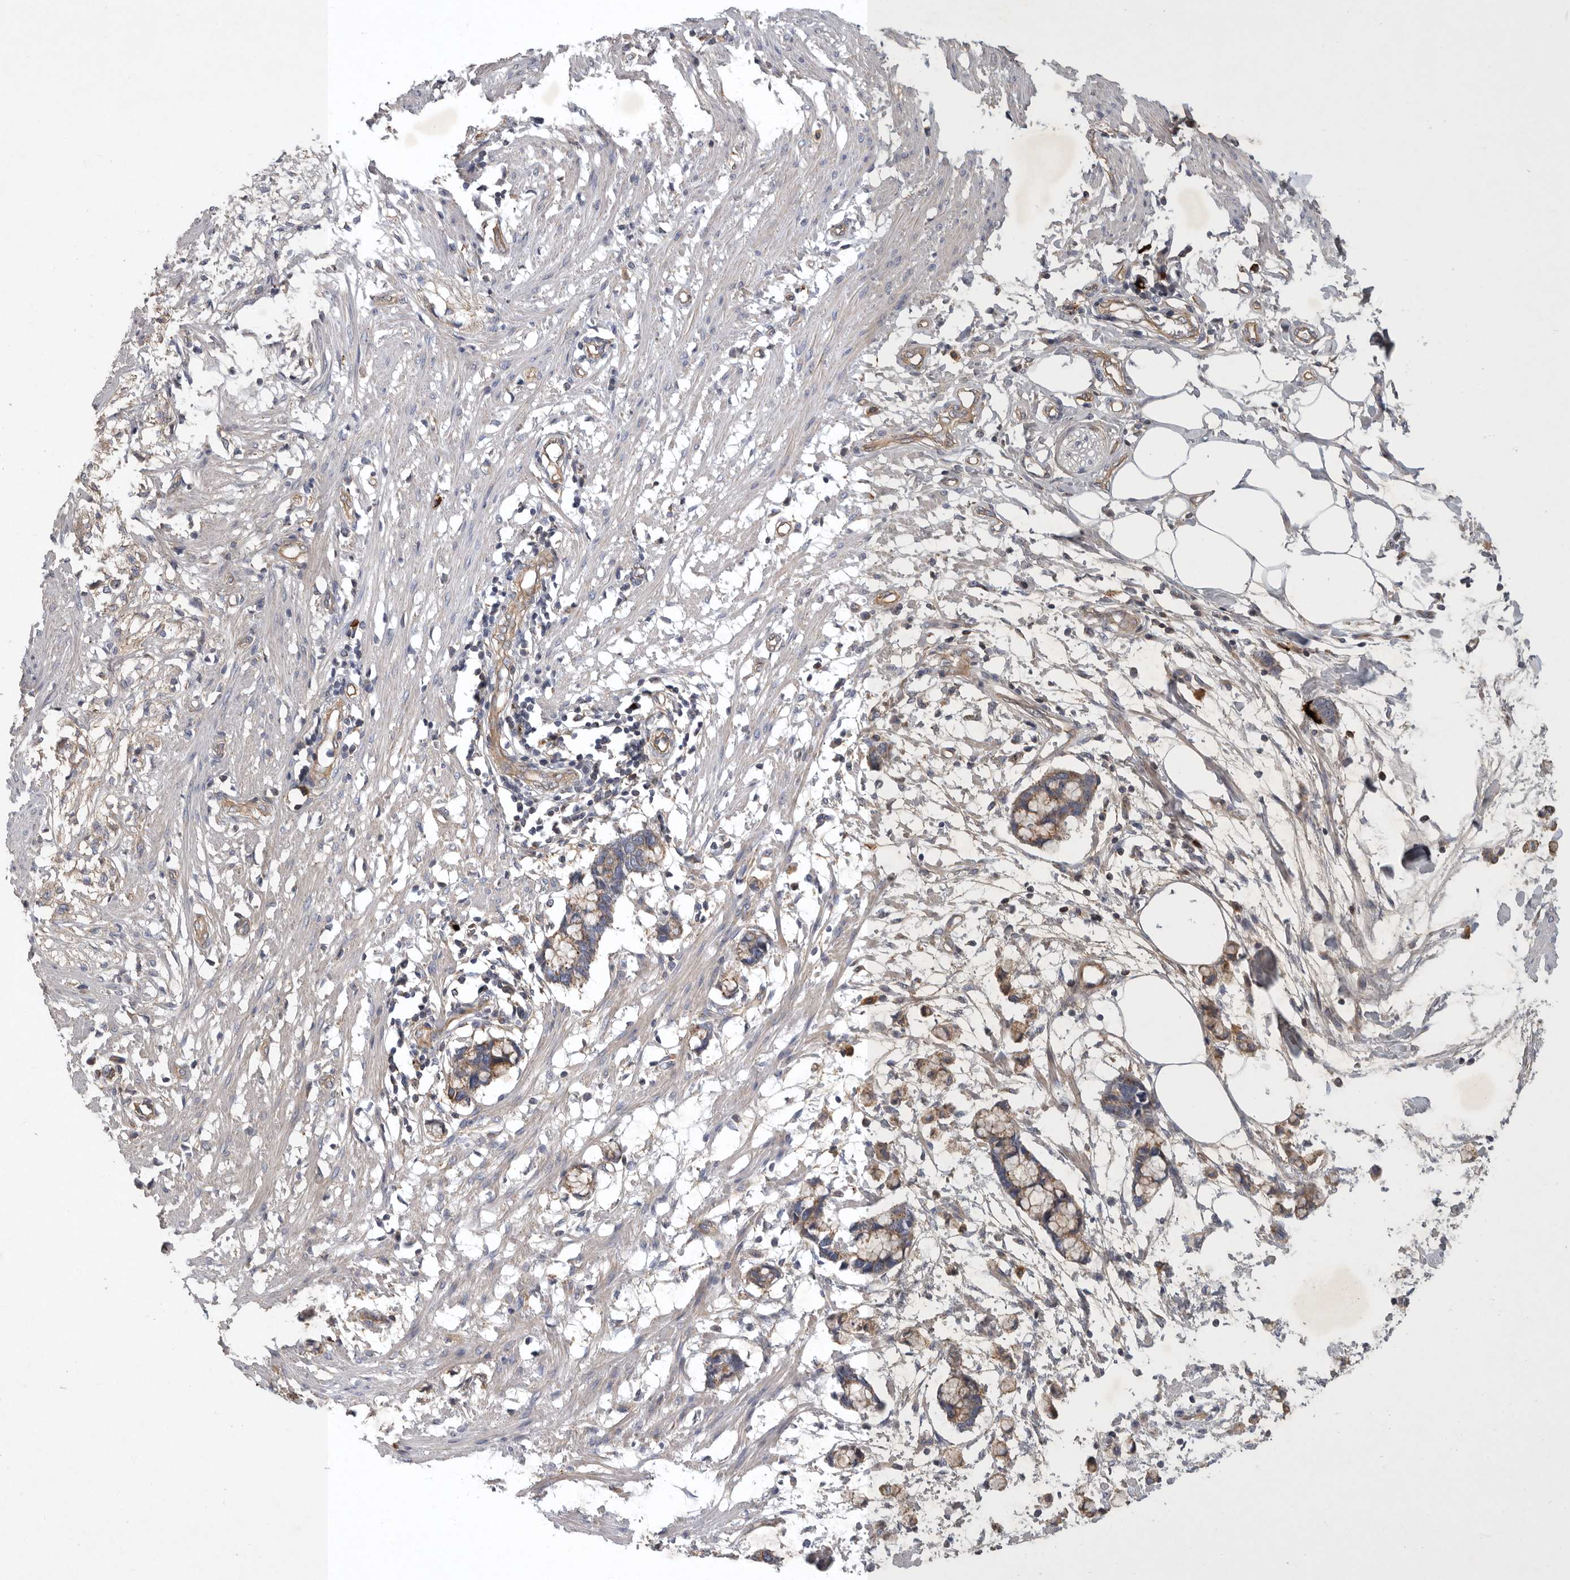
{"staining": {"intensity": "weak", "quantity": "25%-75%", "location": "cytoplasmic/membranous"}, "tissue": "smooth muscle", "cell_type": "Smooth muscle cells", "image_type": "normal", "snomed": [{"axis": "morphology", "description": "Normal tissue, NOS"}, {"axis": "morphology", "description": "Adenocarcinoma, NOS"}, {"axis": "topography", "description": "Smooth muscle"}, {"axis": "topography", "description": "Colon"}], "caption": "Smooth muscle stained with immunohistochemistry shows weak cytoplasmic/membranous expression in approximately 25%-75% of smooth muscle cells. (DAB (3,3'-diaminobenzidine) IHC with brightfield microscopy, high magnification).", "gene": "MLPH", "patient": {"sex": "male", "age": 14}}